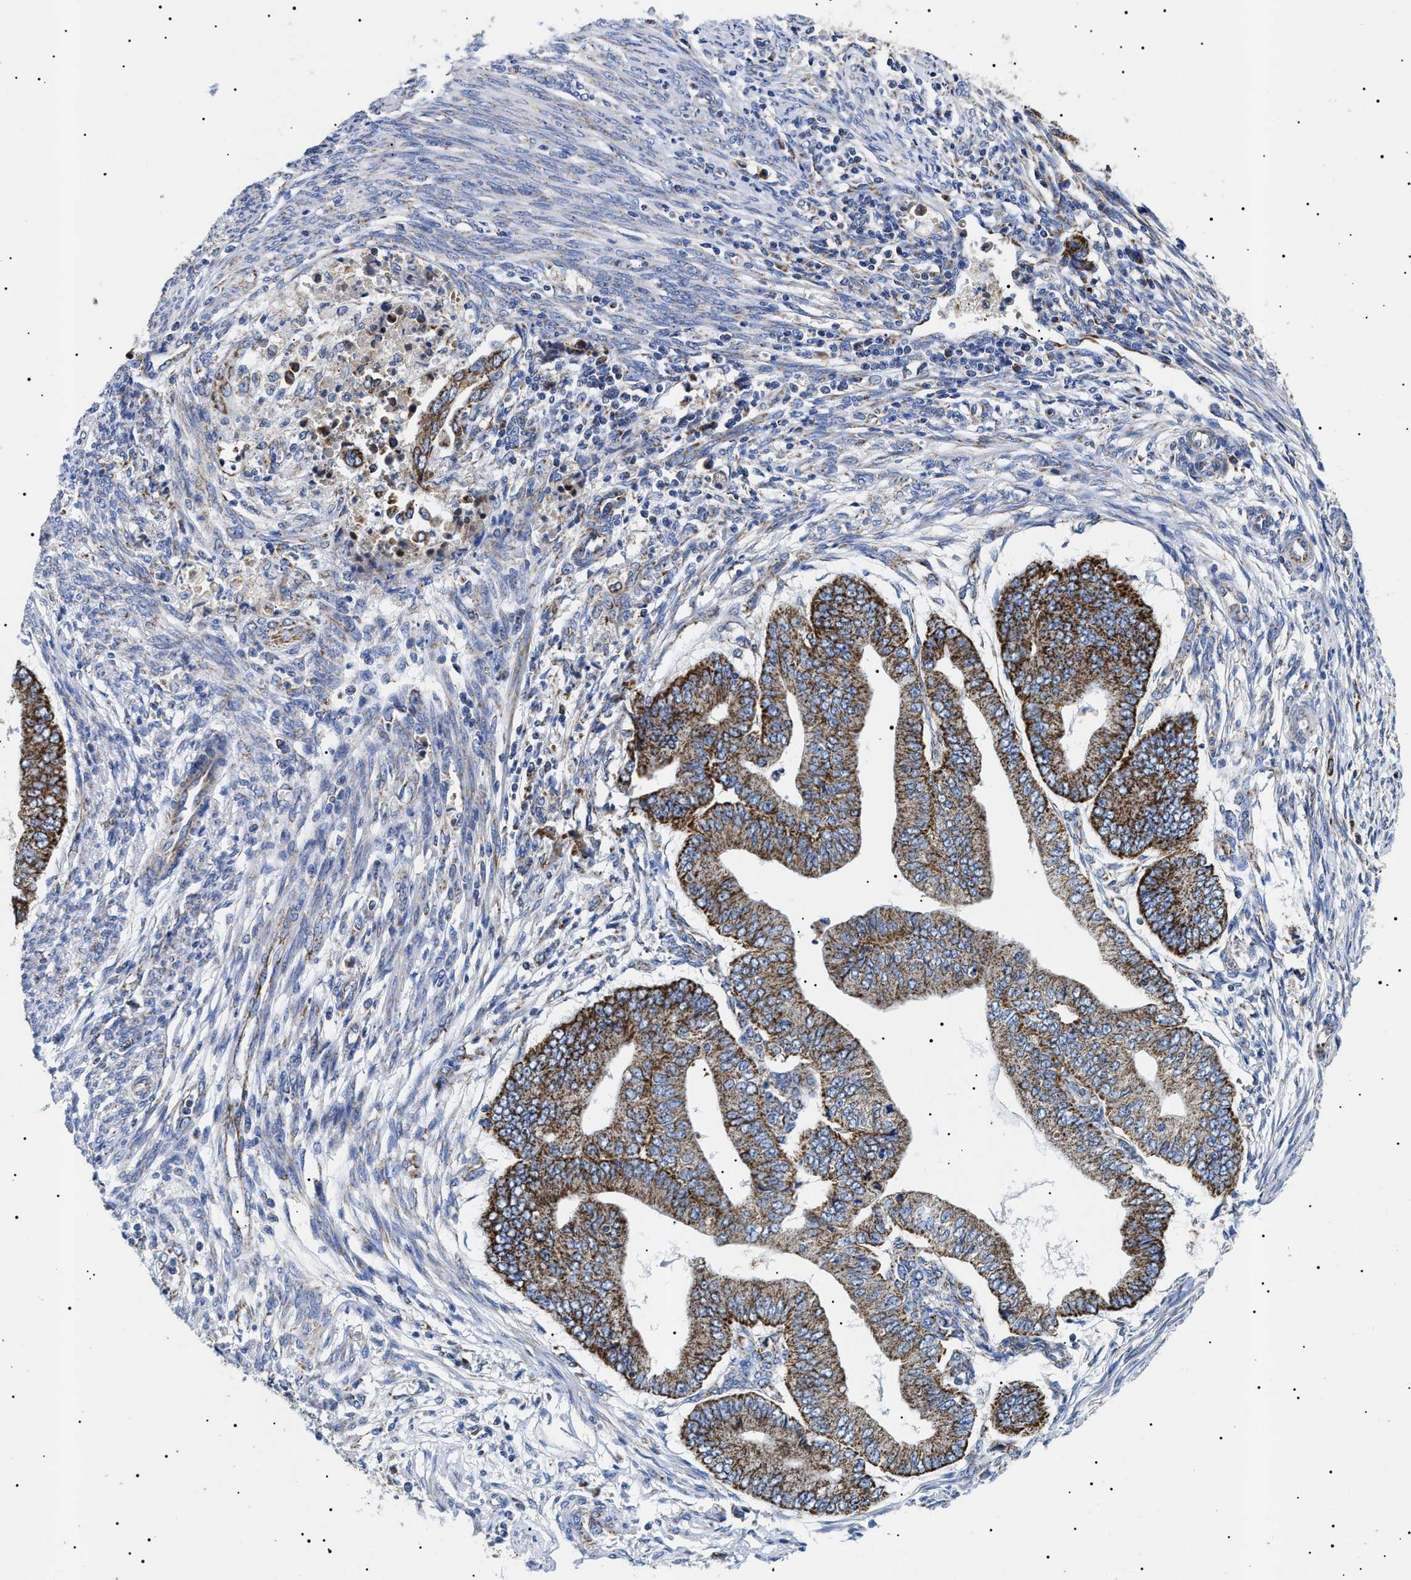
{"staining": {"intensity": "strong", "quantity": ">75%", "location": "cytoplasmic/membranous"}, "tissue": "endometrial cancer", "cell_type": "Tumor cells", "image_type": "cancer", "snomed": [{"axis": "morphology", "description": "Polyp, NOS"}, {"axis": "morphology", "description": "Adenocarcinoma, NOS"}, {"axis": "morphology", "description": "Adenoma, NOS"}, {"axis": "topography", "description": "Endometrium"}], "caption": "Tumor cells demonstrate high levels of strong cytoplasmic/membranous expression in approximately >75% of cells in human polyp (endometrial). (Stains: DAB in brown, nuclei in blue, Microscopy: brightfield microscopy at high magnification).", "gene": "CHRDL2", "patient": {"sex": "female", "age": 79}}